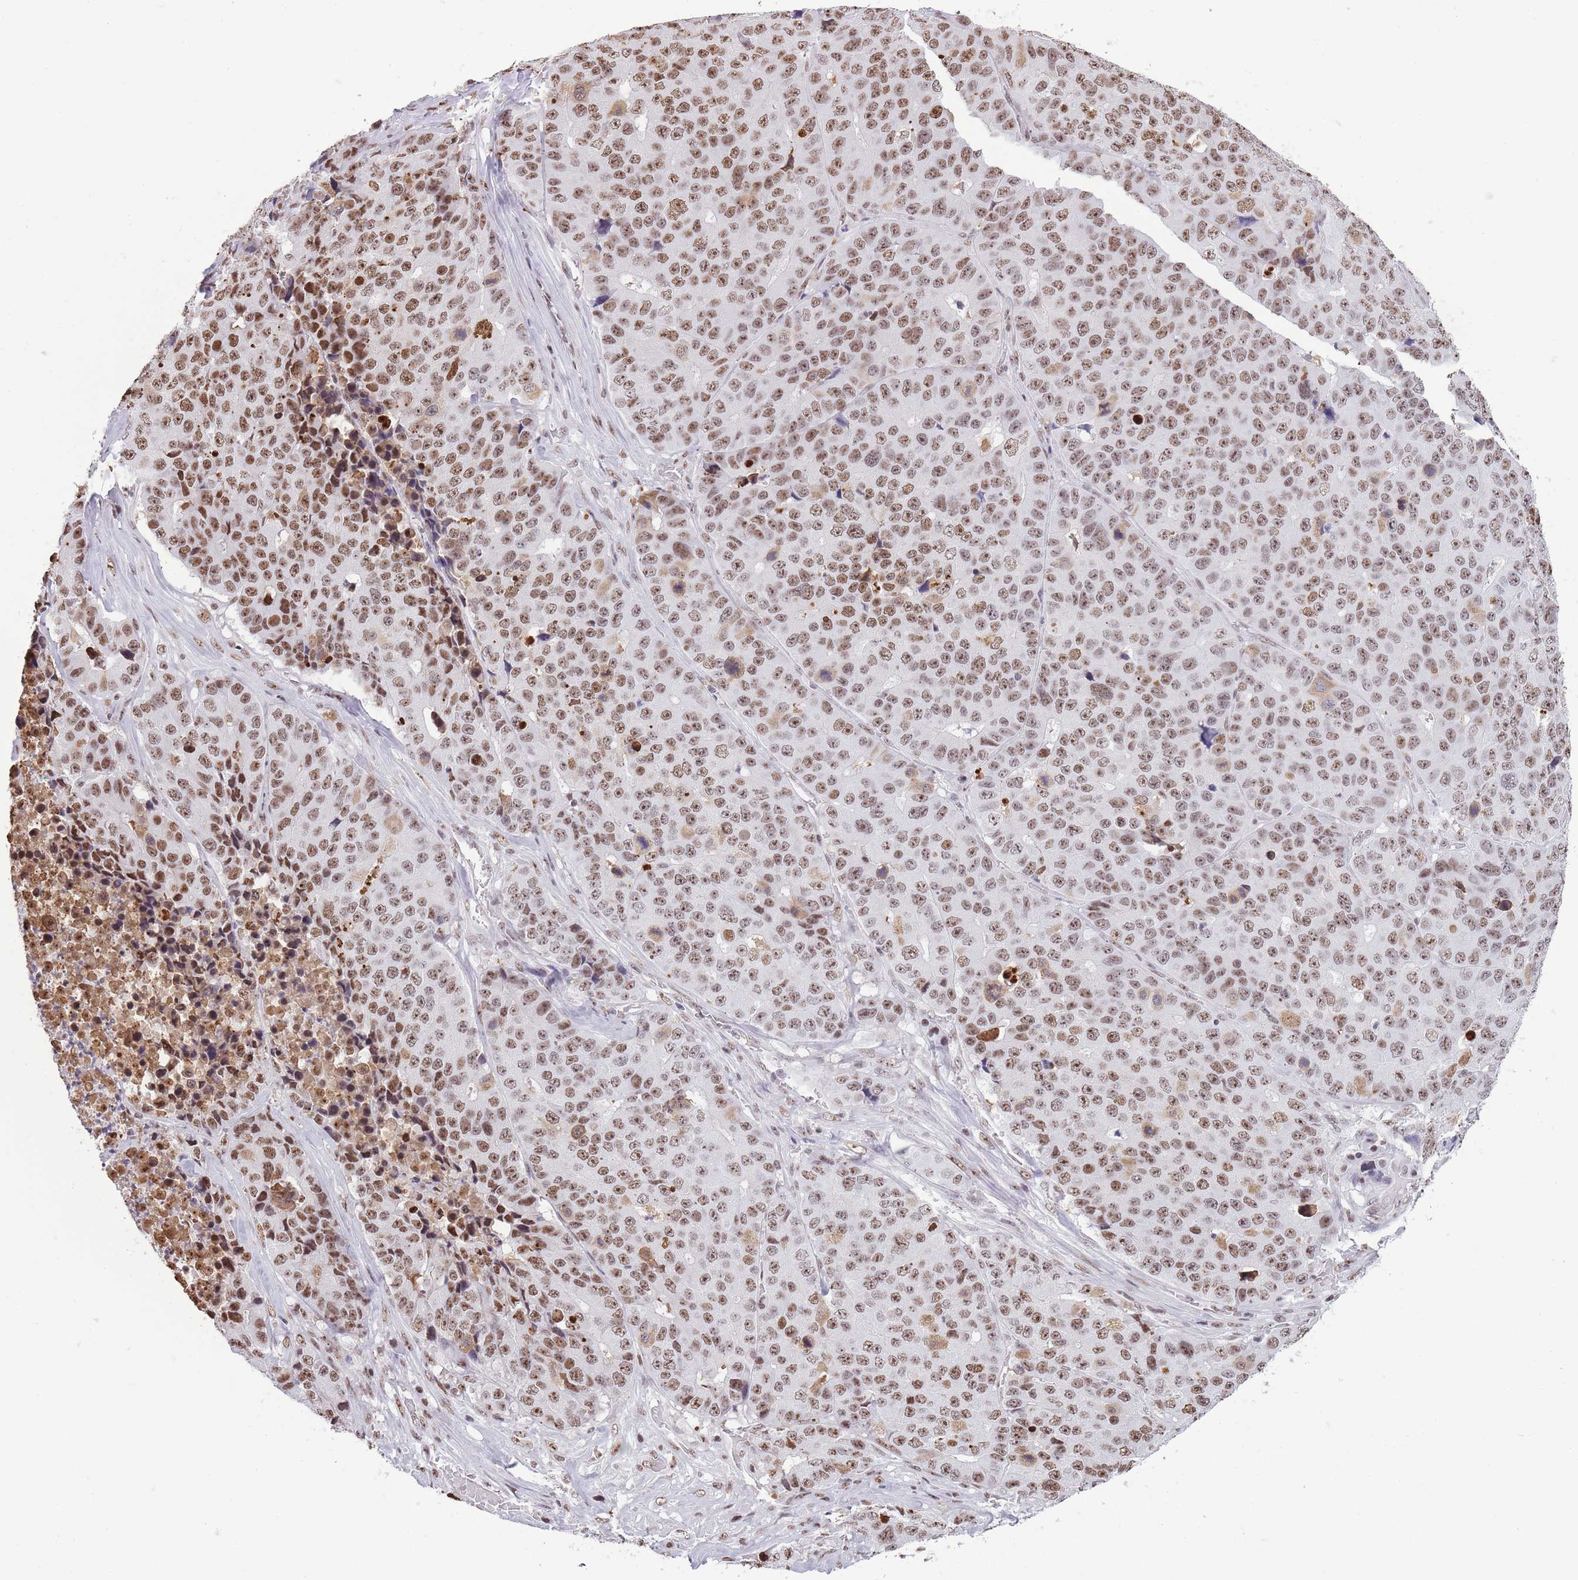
{"staining": {"intensity": "moderate", "quantity": ">75%", "location": "nuclear"}, "tissue": "stomach cancer", "cell_type": "Tumor cells", "image_type": "cancer", "snomed": [{"axis": "morphology", "description": "Adenocarcinoma, NOS"}, {"axis": "topography", "description": "Stomach"}], "caption": "A brown stain shows moderate nuclear staining of a protein in human stomach cancer tumor cells.", "gene": "EVC2", "patient": {"sex": "male", "age": 71}}